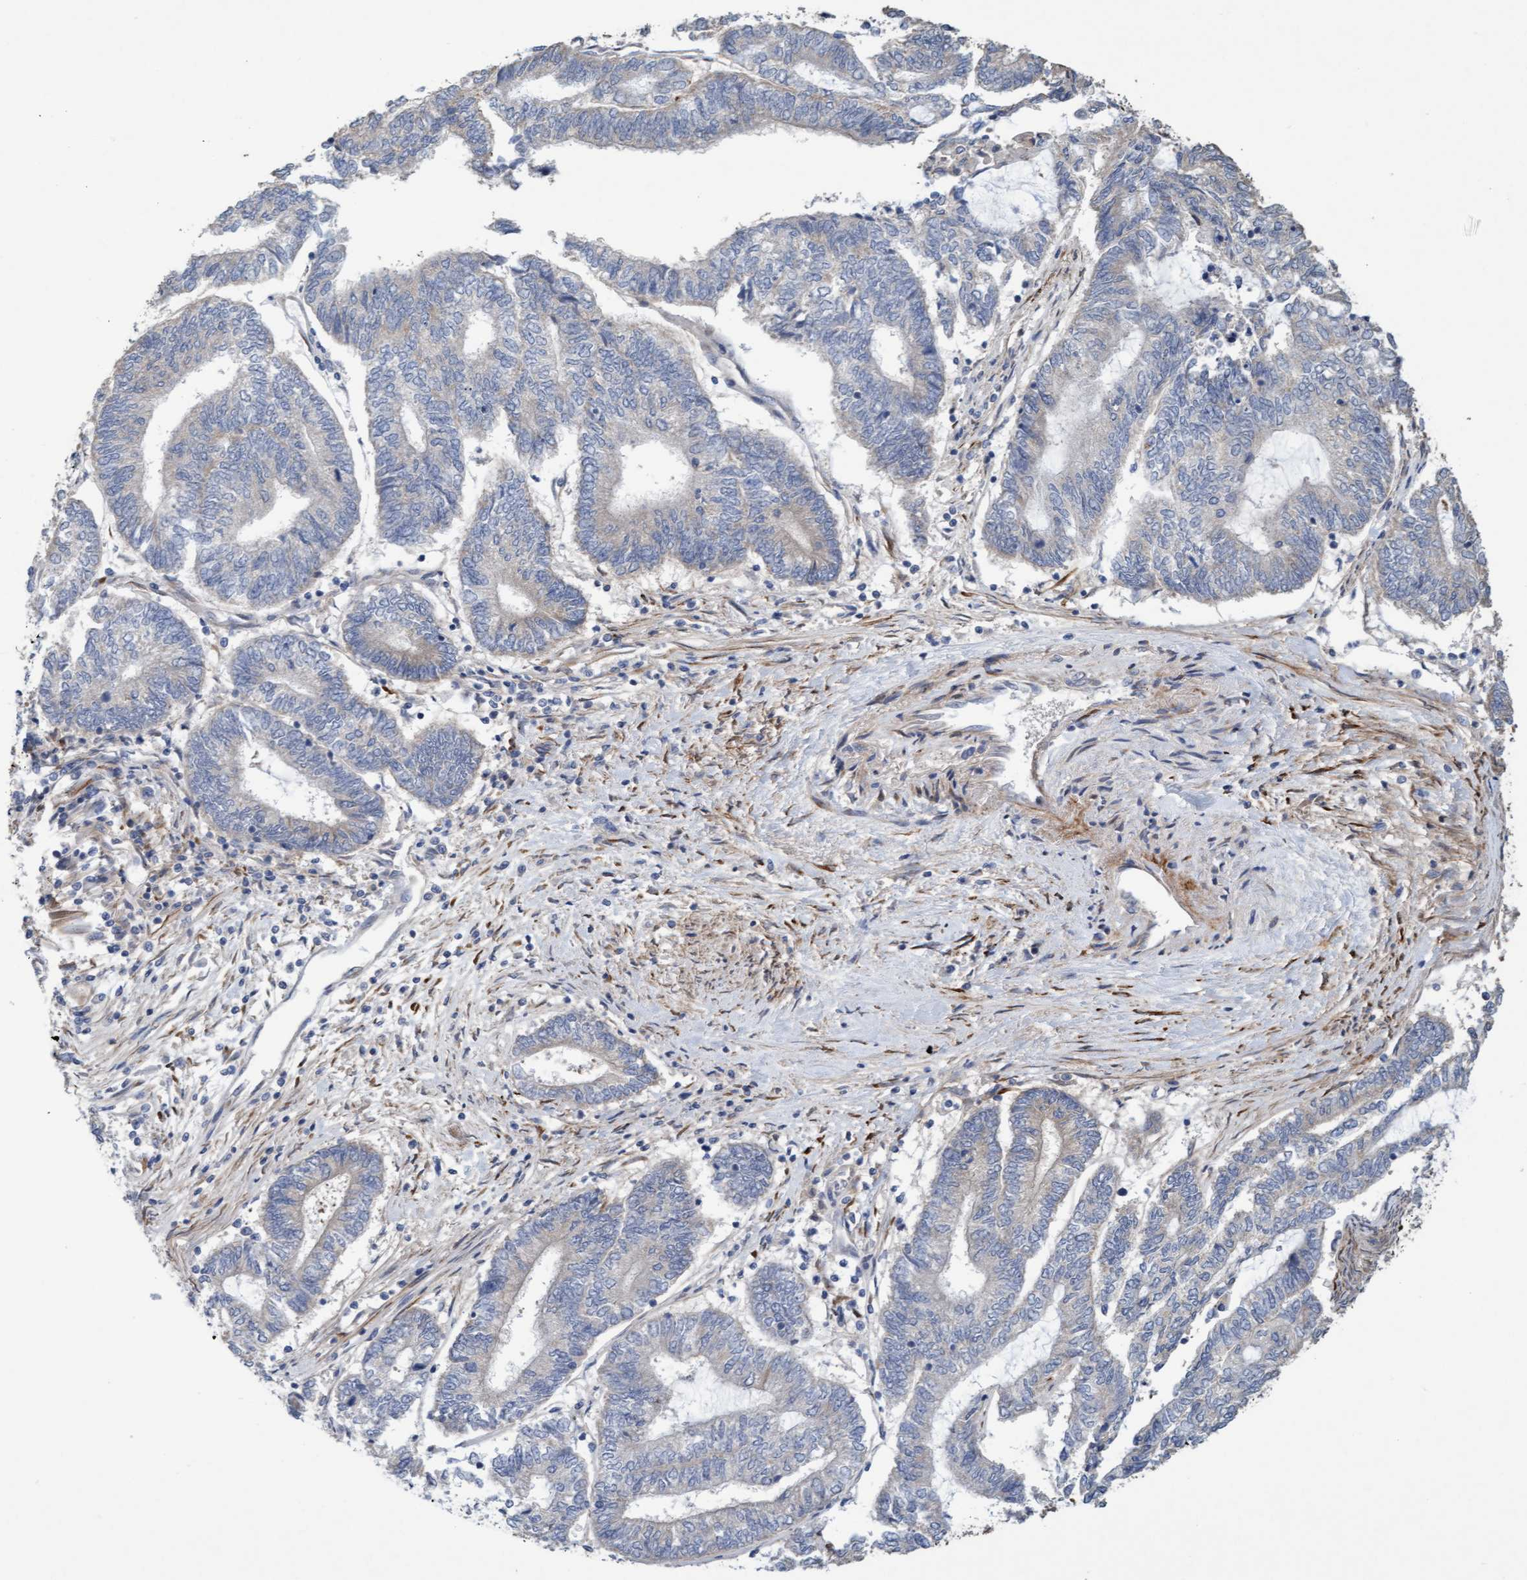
{"staining": {"intensity": "weak", "quantity": "<25%", "location": "cytoplasmic/membranous"}, "tissue": "endometrial cancer", "cell_type": "Tumor cells", "image_type": "cancer", "snomed": [{"axis": "morphology", "description": "Adenocarcinoma, NOS"}, {"axis": "topography", "description": "Uterus"}, {"axis": "topography", "description": "Endometrium"}], "caption": "This is an immunohistochemistry (IHC) micrograph of human endometrial cancer. There is no positivity in tumor cells.", "gene": "DDHD2", "patient": {"sex": "female", "age": 70}}